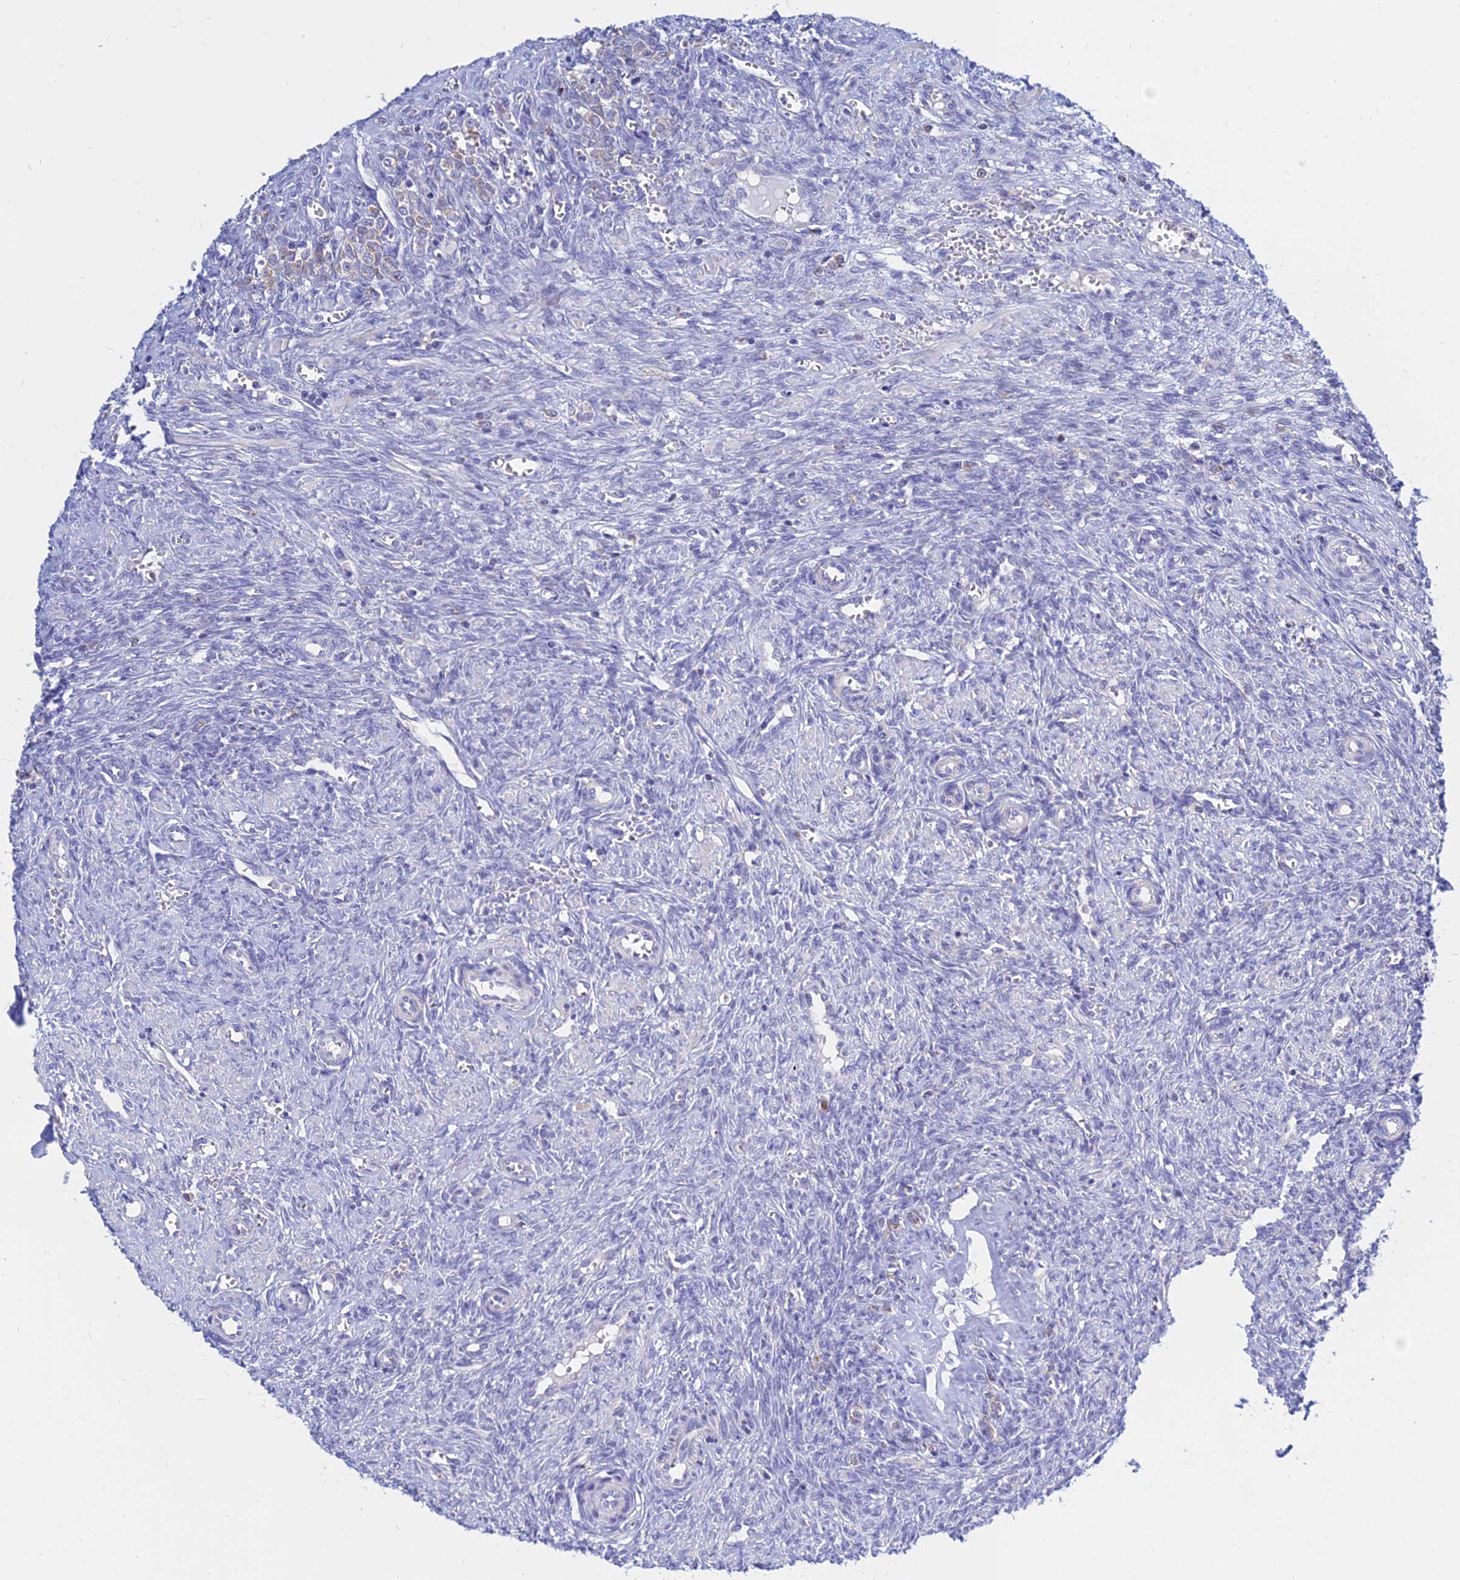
{"staining": {"intensity": "moderate", "quantity": ">75%", "location": "cytoplasmic/membranous"}, "tissue": "ovary", "cell_type": "Follicle cells", "image_type": "normal", "snomed": [{"axis": "morphology", "description": "Normal tissue, NOS"}, {"axis": "topography", "description": "Ovary"}], "caption": "This is a histology image of IHC staining of normal ovary, which shows moderate expression in the cytoplasmic/membranous of follicle cells.", "gene": "MGST1", "patient": {"sex": "female", "age": 41}}